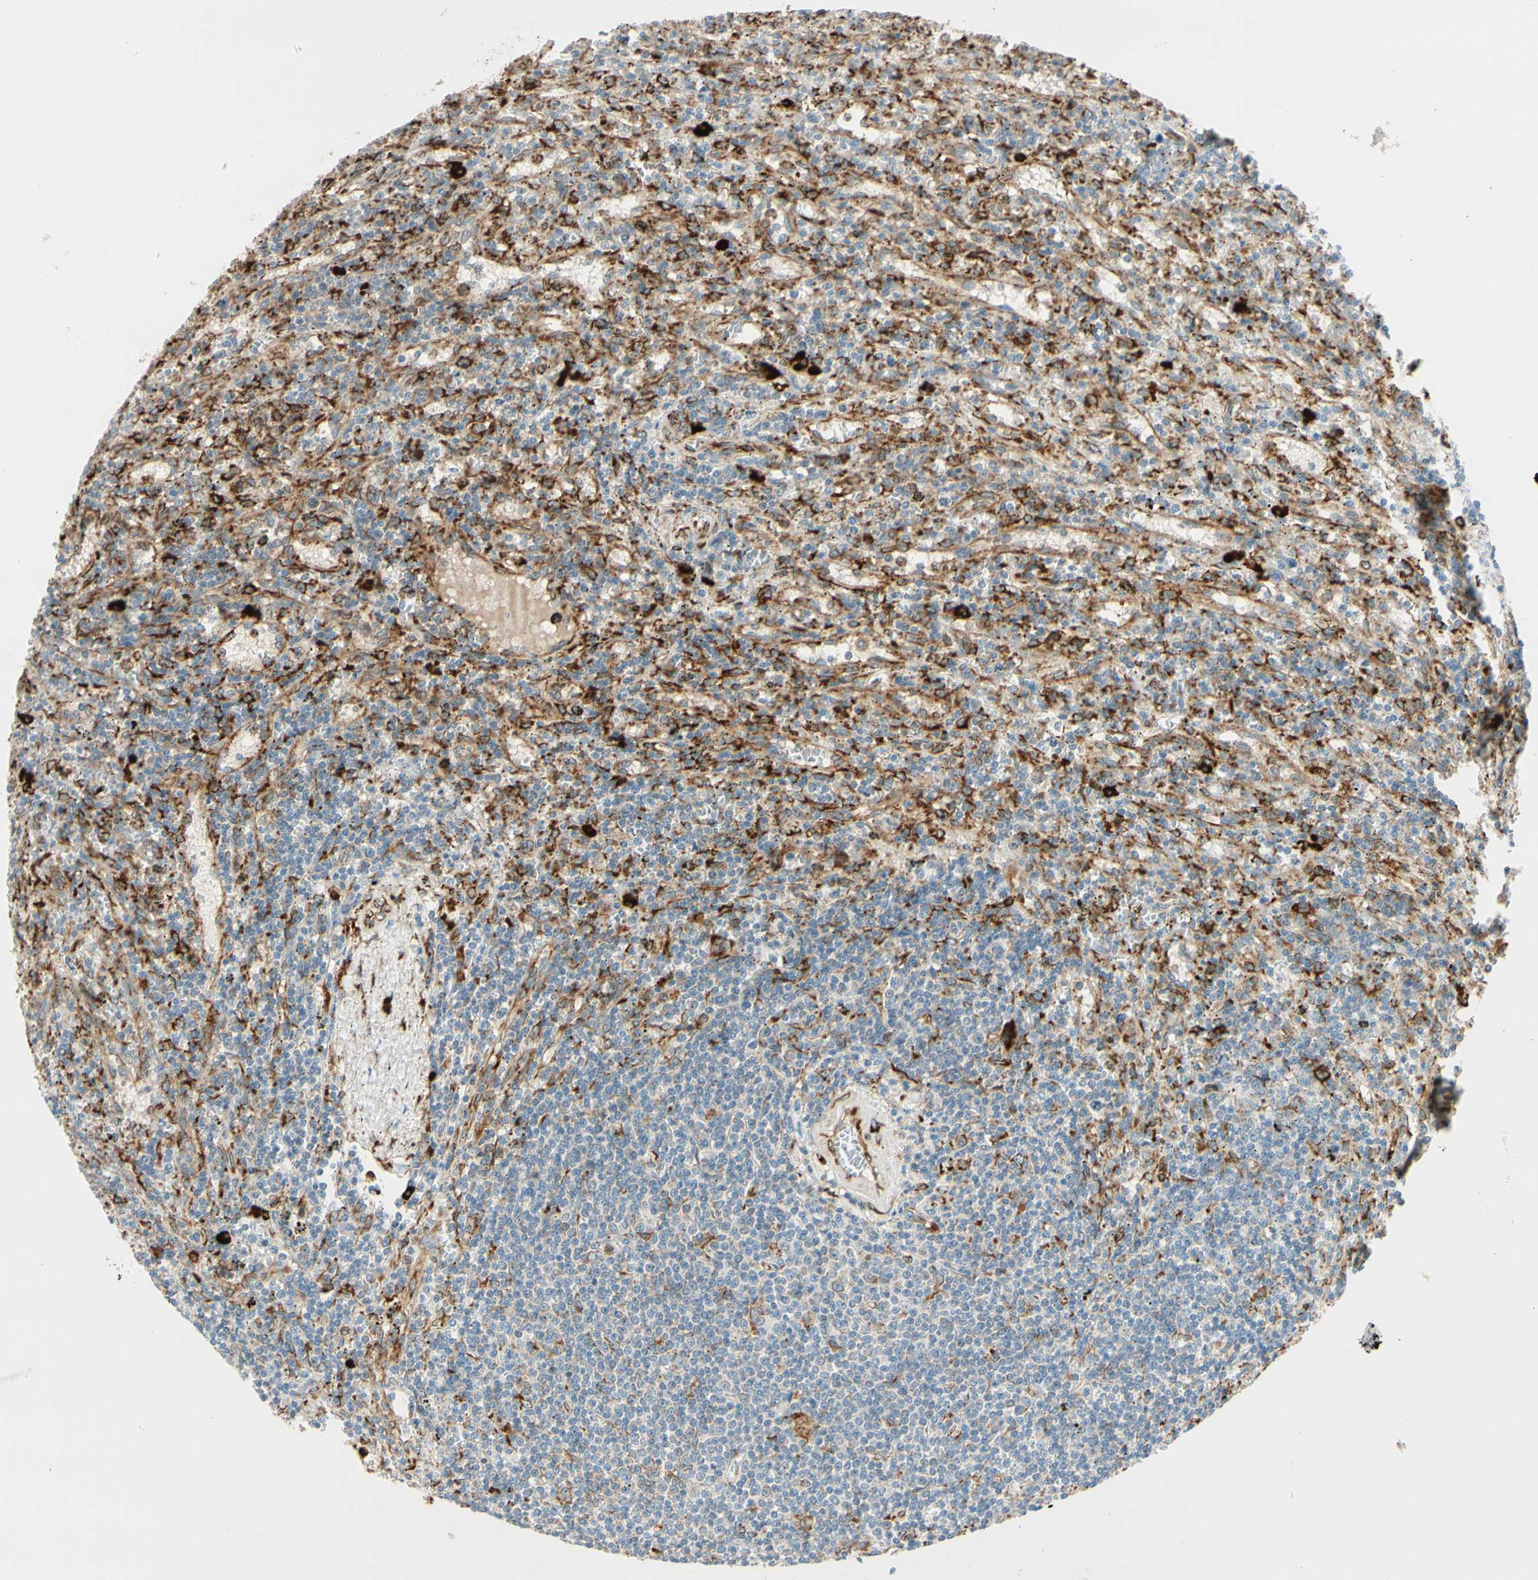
{"staining": {"intensity": "strong", "quantity": "<25%", "location": "cytoplasmic/membranous"}, "tissue": "lymphoma", "cell_type": "Tumor cells", "image_type": "cancer", "snomed": [{"axis": "morphology", "description": "Malignant lymphoma, non-Hodgkin's type, Low grade"}, {"axis": "topography", "description": "Spleen"}], "caption": "Protein expression analysis of human low-grade malignant lymphoma, non-Hodgkin's type reveals strong cytoplasmic/membranous expression in approximately <25% of tumor cells. Ihc stains the protein of interest in brown and the nuclei are stained blue.", "gene": "RRBP1", "patient": {"sex": "male", "age": 76}}